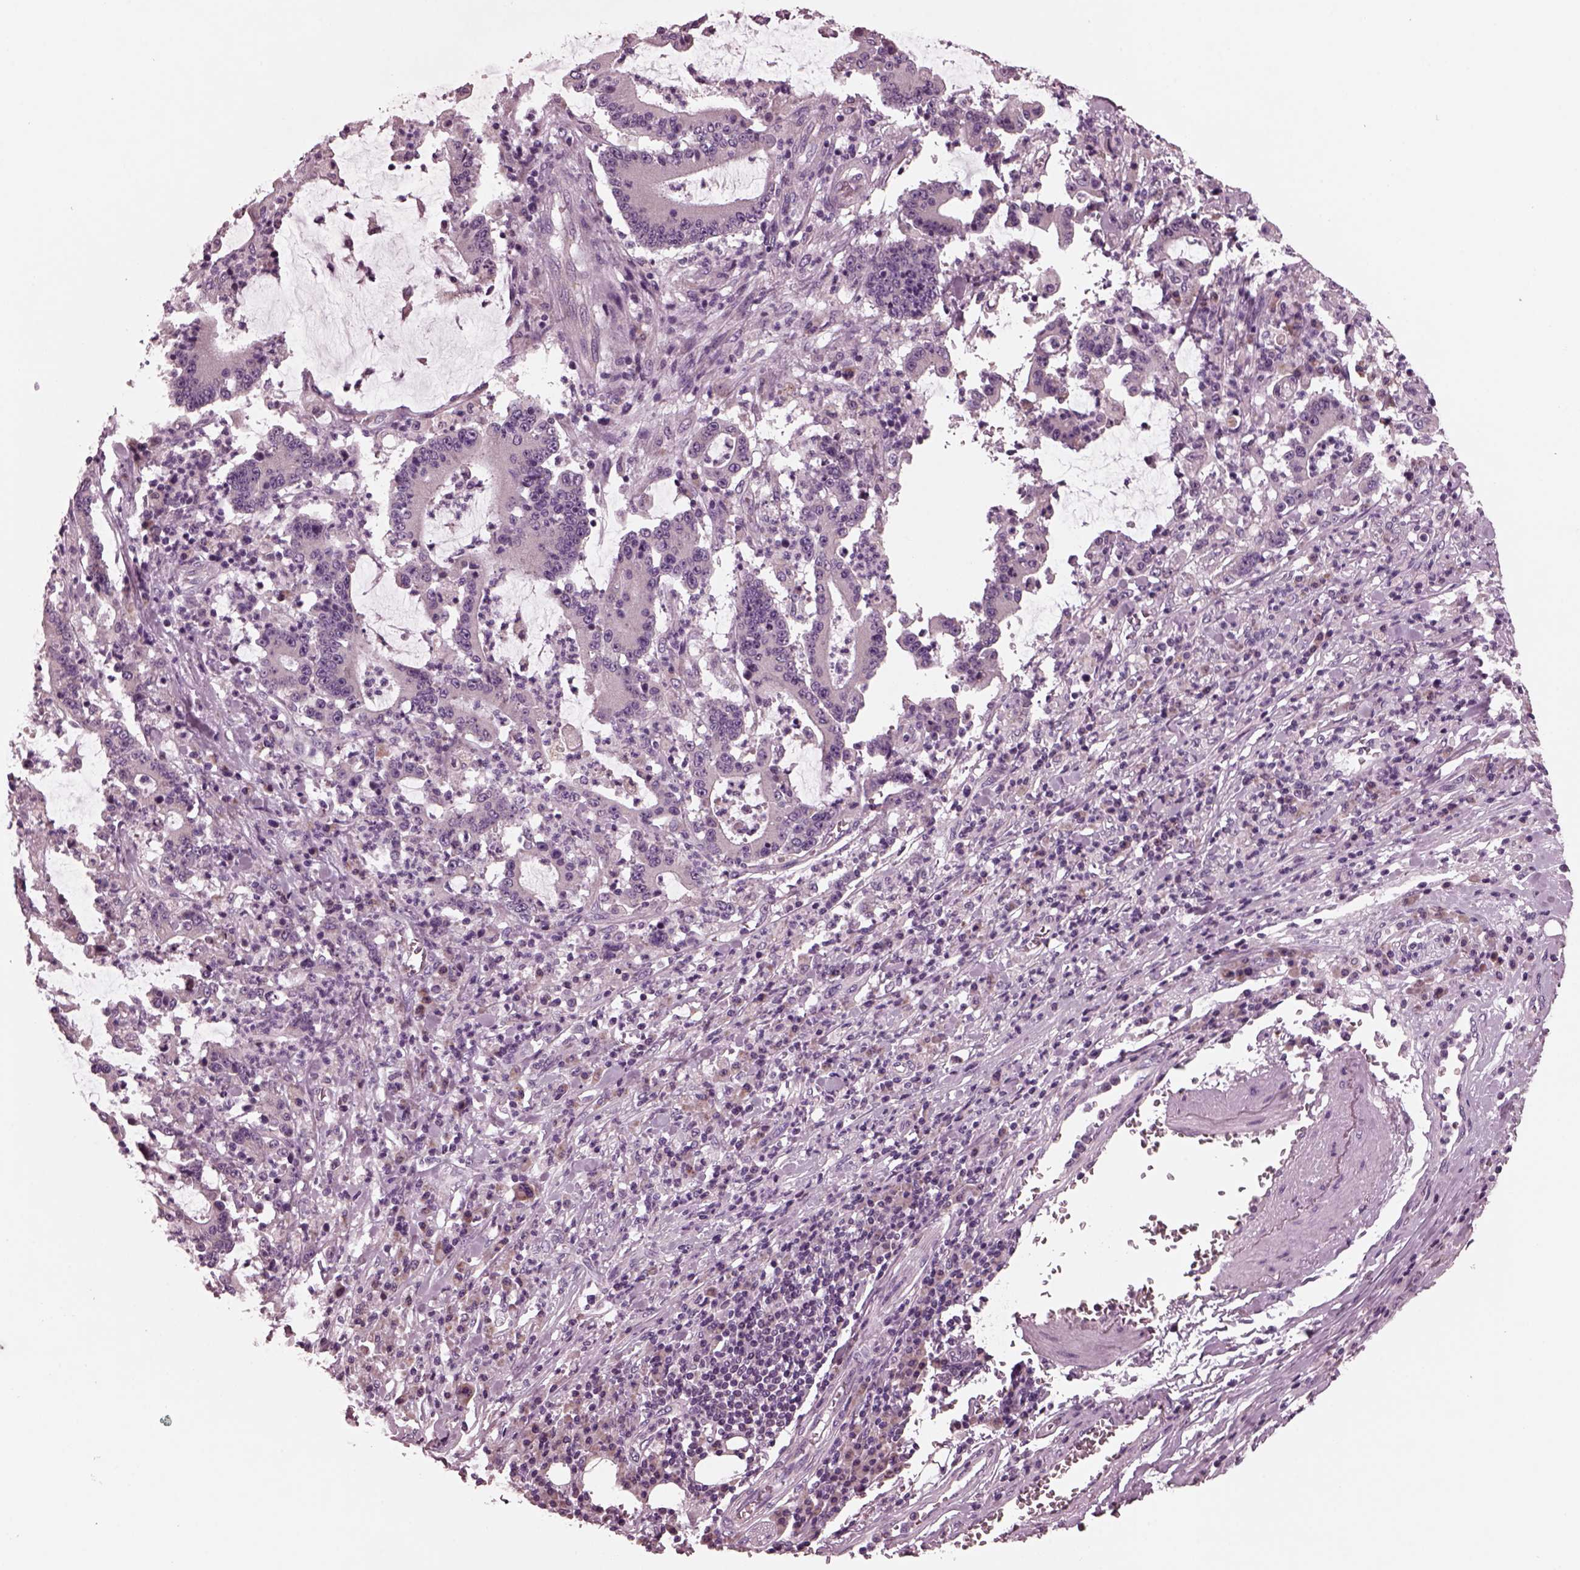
{"staining": {"intensity": "negative", "quantity": "none", "location": "none"}, "tissue": "stomach cancer", "cell_type": "Tumor cells", "image_type": "cancer", "snomed": [{"axis": "morphology", "description": "Adenocarcinoma, NOS"}, {"axis": "topography", "description": "Stomach, upper"}], "caption": "High magnification brightfield microscopy of stomach cancer (adenocarcinoma) stained with DAB (3,3'-diaminobenzidine) (brown) and counterstained with hematoxylin (blue): tumor cells show no significant positivity. (DAB IHC, high magnification).", "gene": "AP4M1", "patient": {"sex": "male", "age": 68}}